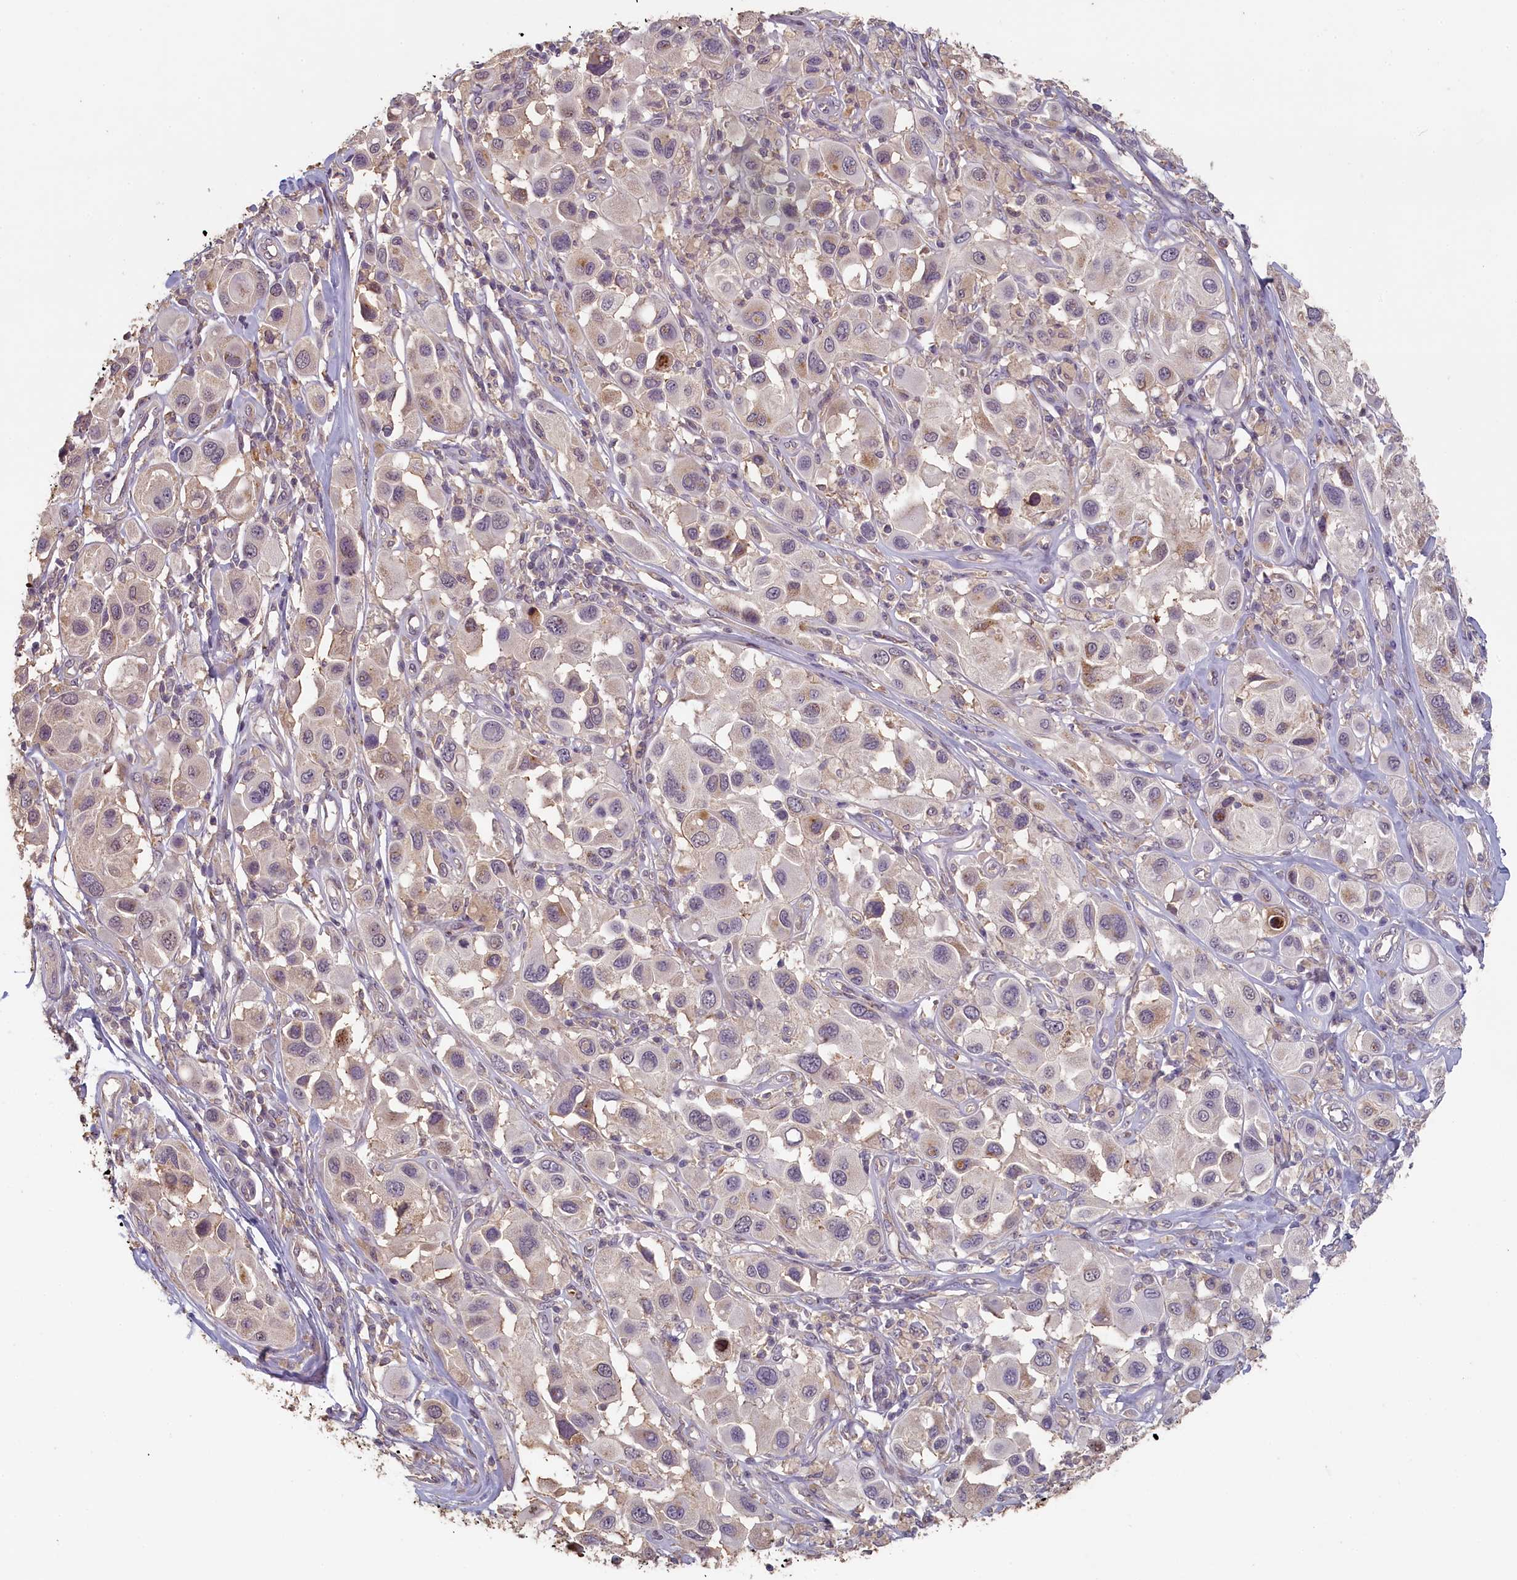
{"staining": {"intensity": "weak", "quantity": "<25%", "location": "nuclear"}, "tissue": "melanoma", "cell_type": "Tumor cells", "image_type": "cancer", "snomed": [{"axis": "morphology", "description": "Malignant melanoma, Metastatic site"}, {"axis": "topography", "description": "Skin"}], "caption": "Protein analysis of melanoma shows no significant positivity in tumor cells.", "gene": "STX16", "patient": {"sex": "male", "age": 41}}